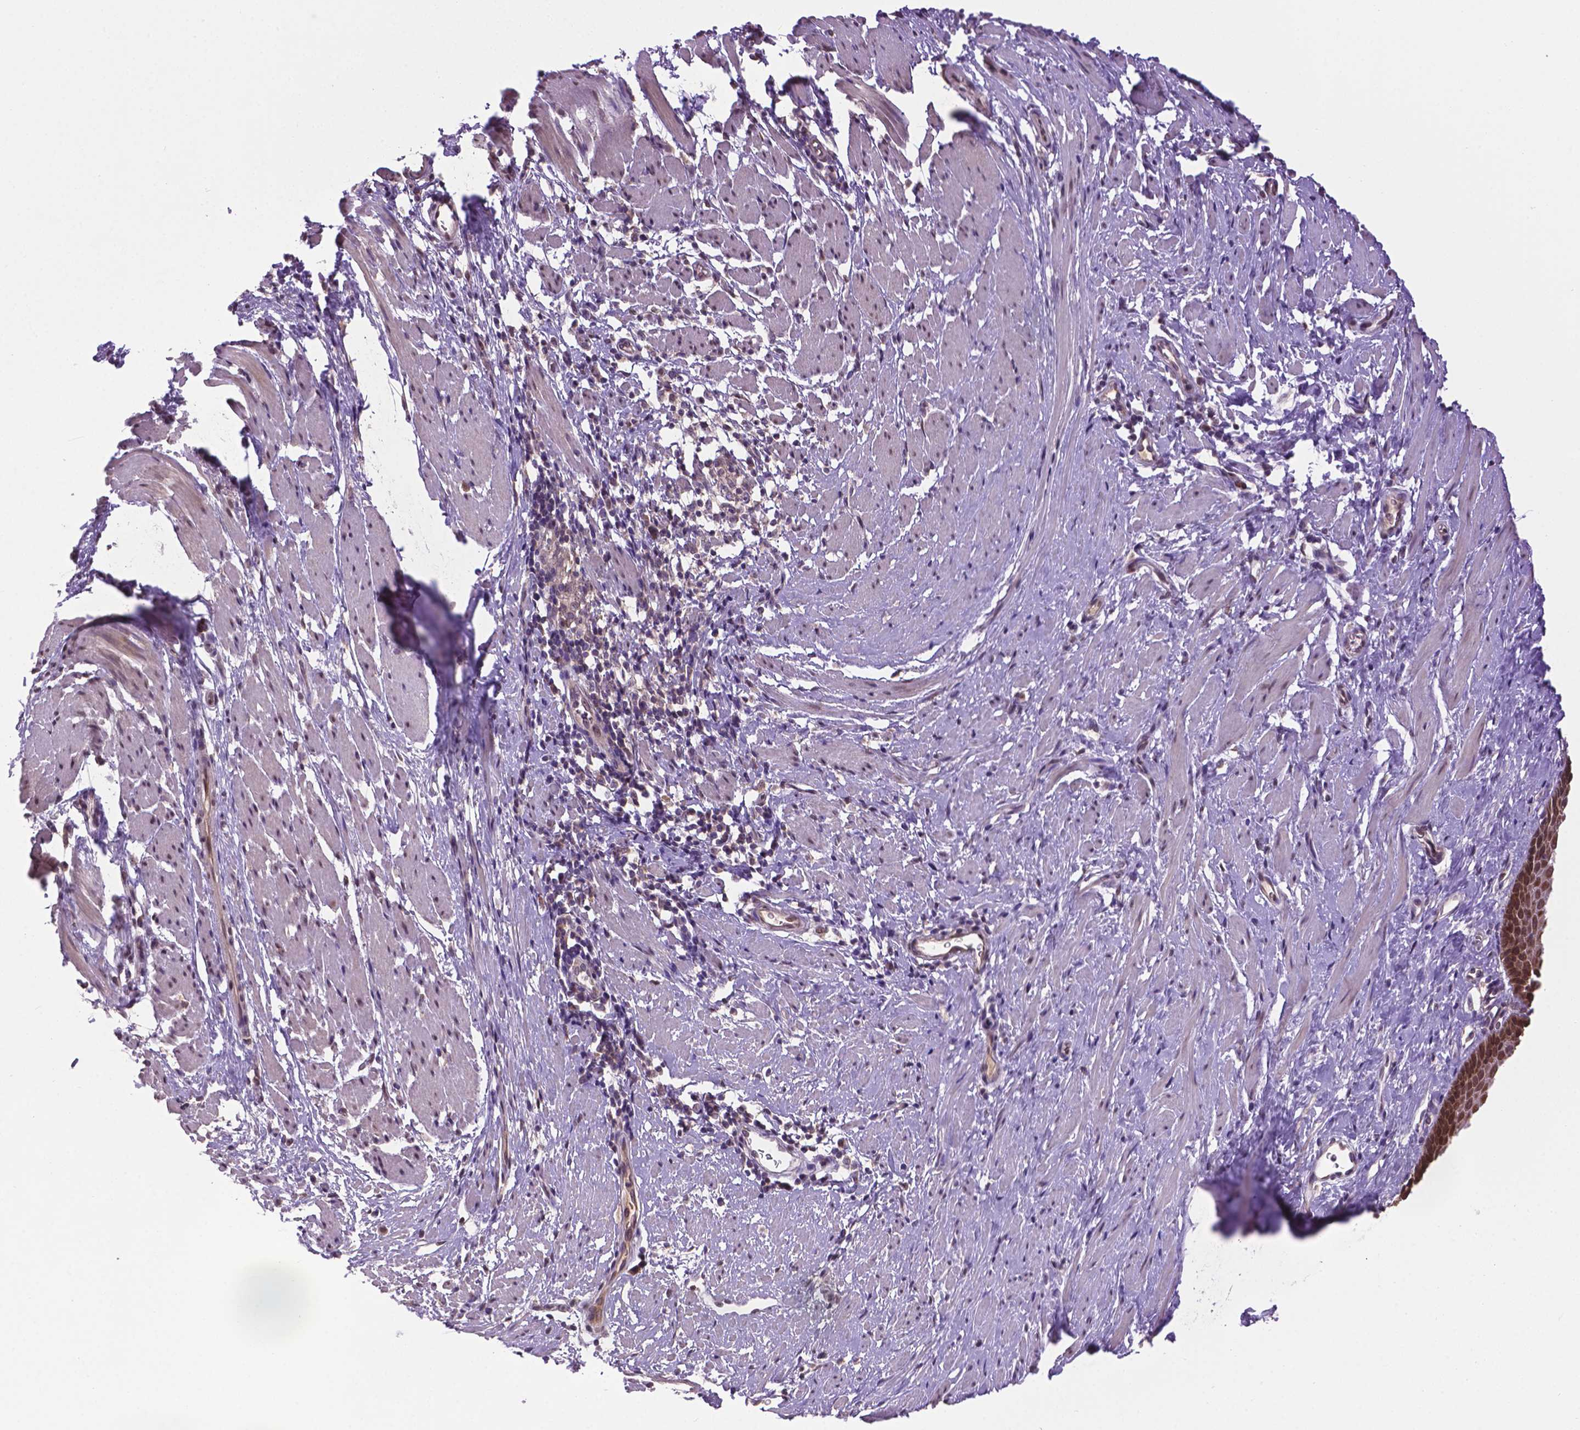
{"staining": {"intensity": "moderate", "quantity": "25%-75%", "location": "nuclear"}, "tissue": "esophagus", "cell_type": "Squamous epithelial cells", "image_type": "normal", "snomed": [{"axis": "morphology", "description": "Normal tissue, NOS"}, {"axis": "topography", "description": "Esophagus"}], "caption": "IHC micrograph of normal esophagus: esophagus stained using immunohistochemistry displays medium levels of moderate protein expression localized specifically in the nuclear of squamous epithelial cells, appearing as a nuclear brown color.", "gene": "ENSG00000289700", "patient": {"sex": "male", "age": 64}}